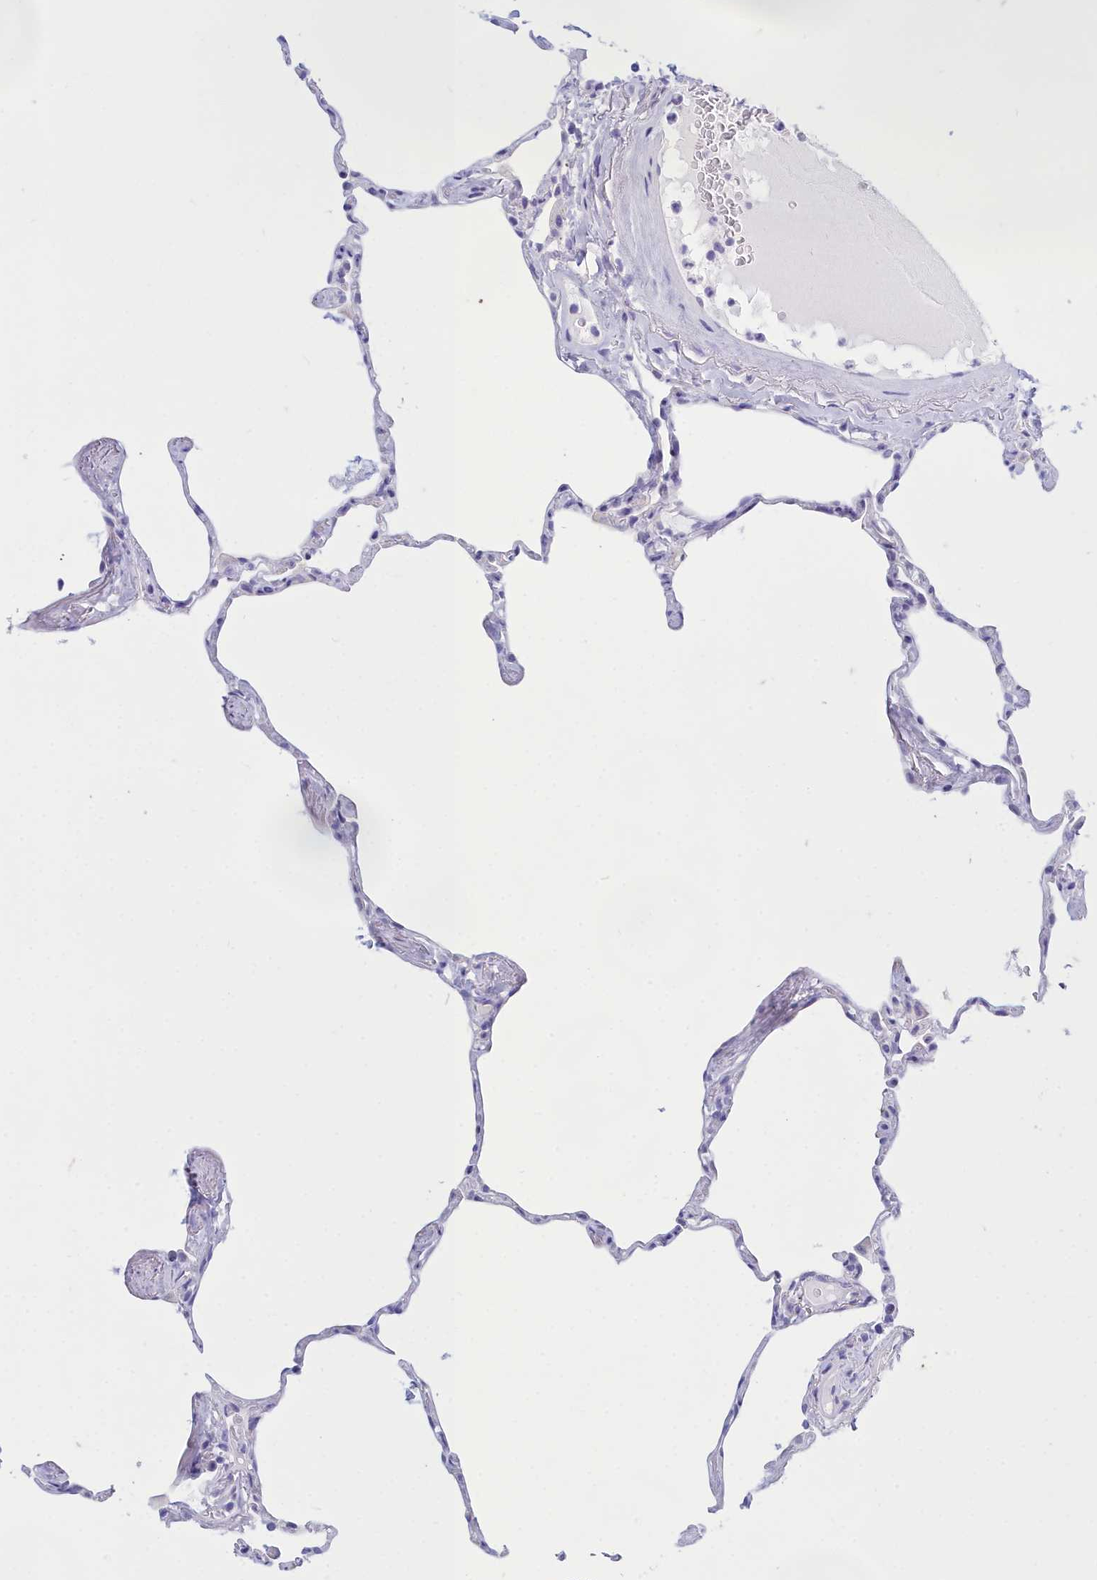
{"staining": {"intensity": "negative", "quantity": "none", "location": "none"}, "tissue": "lung", "cell_type": "Alveolar cells", "image_type": "normal", "snomed": [{"axis": "morphology", "description": "Normal tissue, NOS"}, {"axis": "topography", "description": "Lung"}], "caption": "Immunohistochemistry micrograph of normal lung: lung stained with DAB (3,3'-diaminobenzidine) shows no significant protein staining in alveolar cells. Brightfield microscopy of immunohistochemistry (IHC) stained with DAB (brown) and hematoxylin (blue), captured at high magnification.", "gene": "TMEM97", "patient": {"sex": "male", "age": 65}}